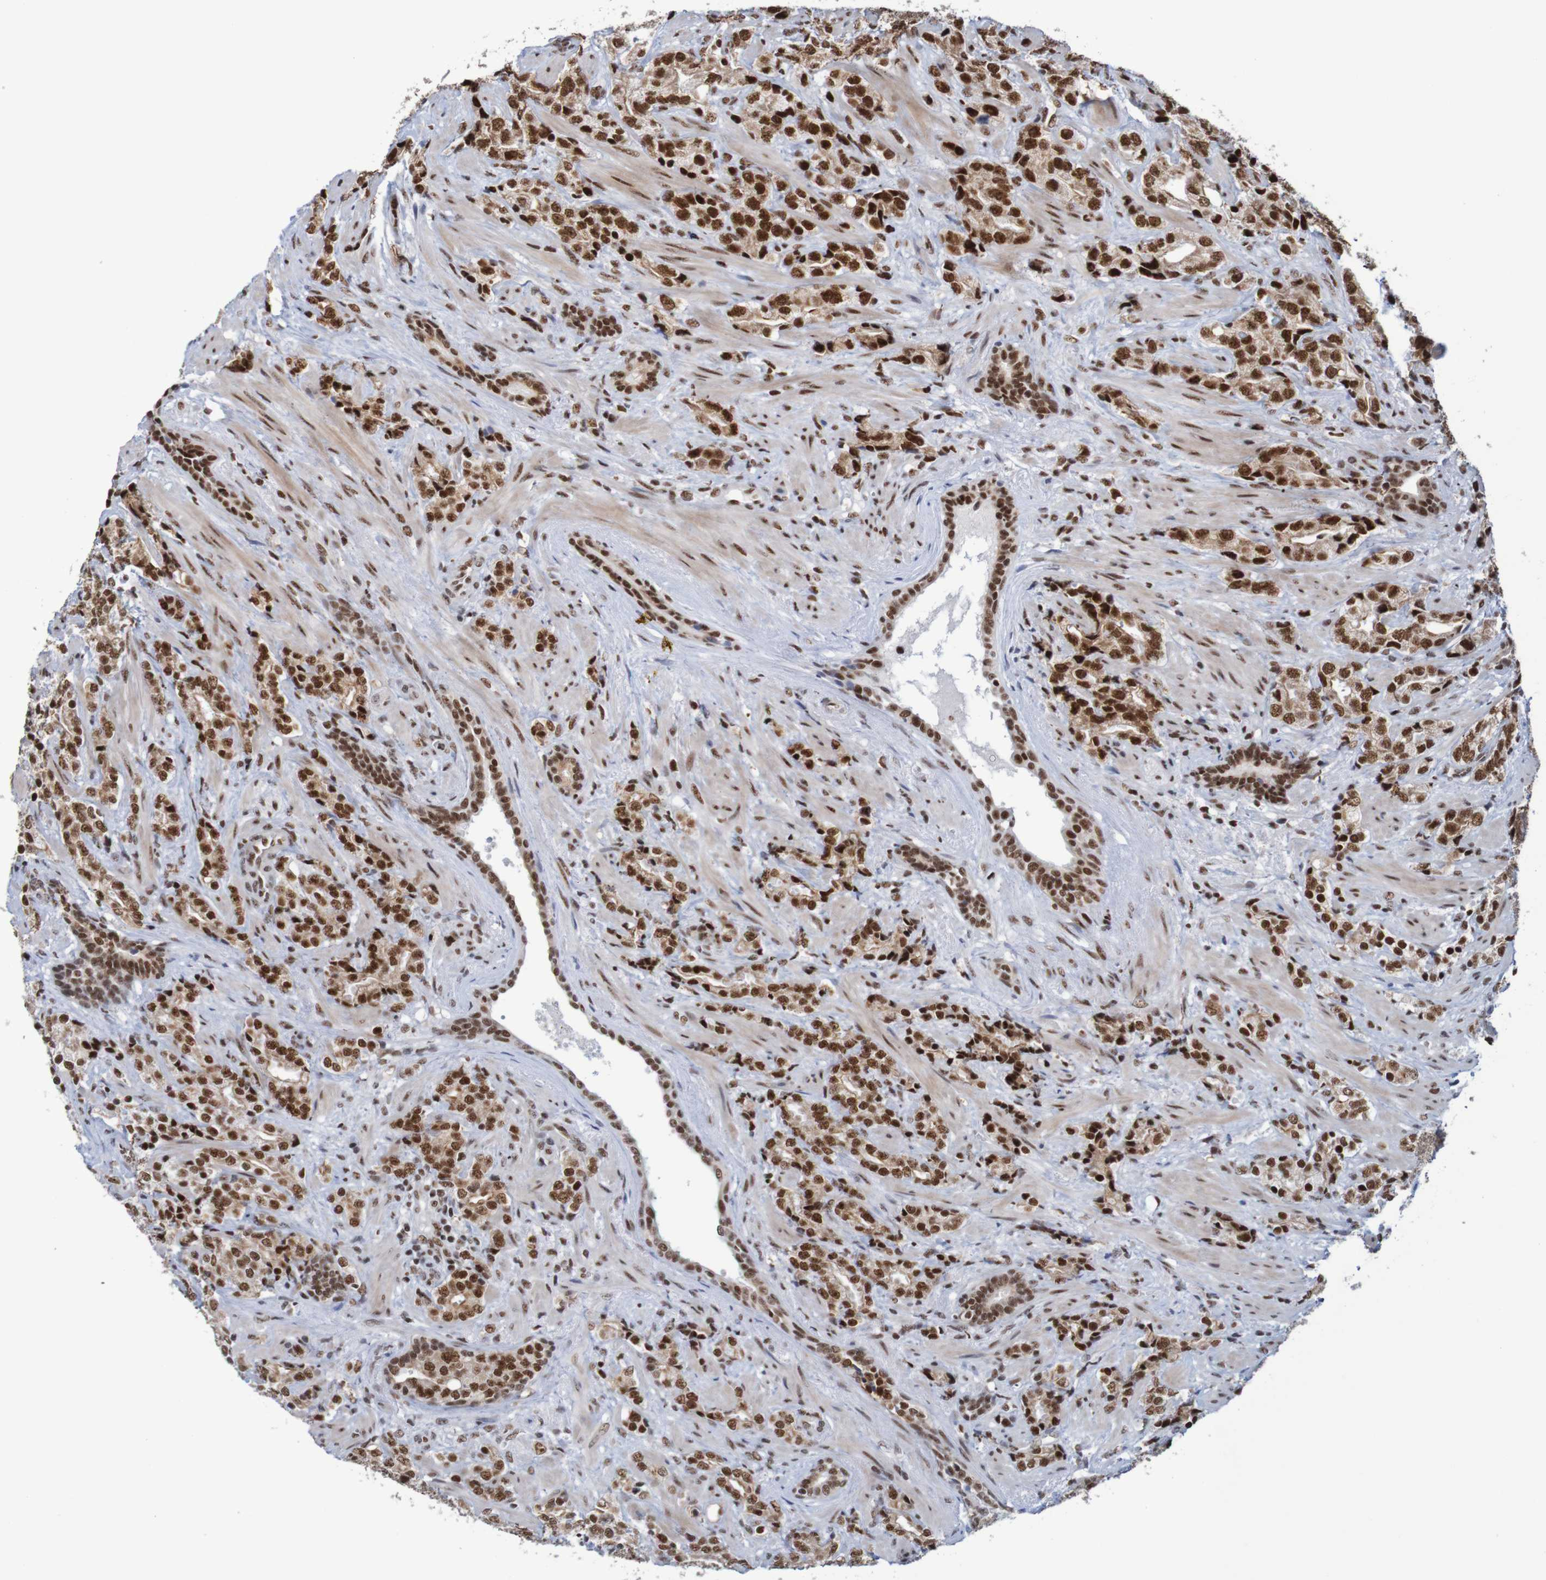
{"staining": {"intensity": "strong", "quantity": ">75%", "location": "nuclear"}, "tissue": "prostate cancer", "cell_type": "Tumor cells", "image_type": "cancer", "snomed": [{"axis": "morphology", "description": "Adenocarcinoma, High grade"}, {"axis": "topography", "description": "Prostate"}], "caption": "Protein staining reveals strong nuclear expression in about >75% of tumor cells in adenocarcinoma (high-grade) (prostate).", "gene": "THRAP3", "patient": {"sex": "male", "age": 71}}